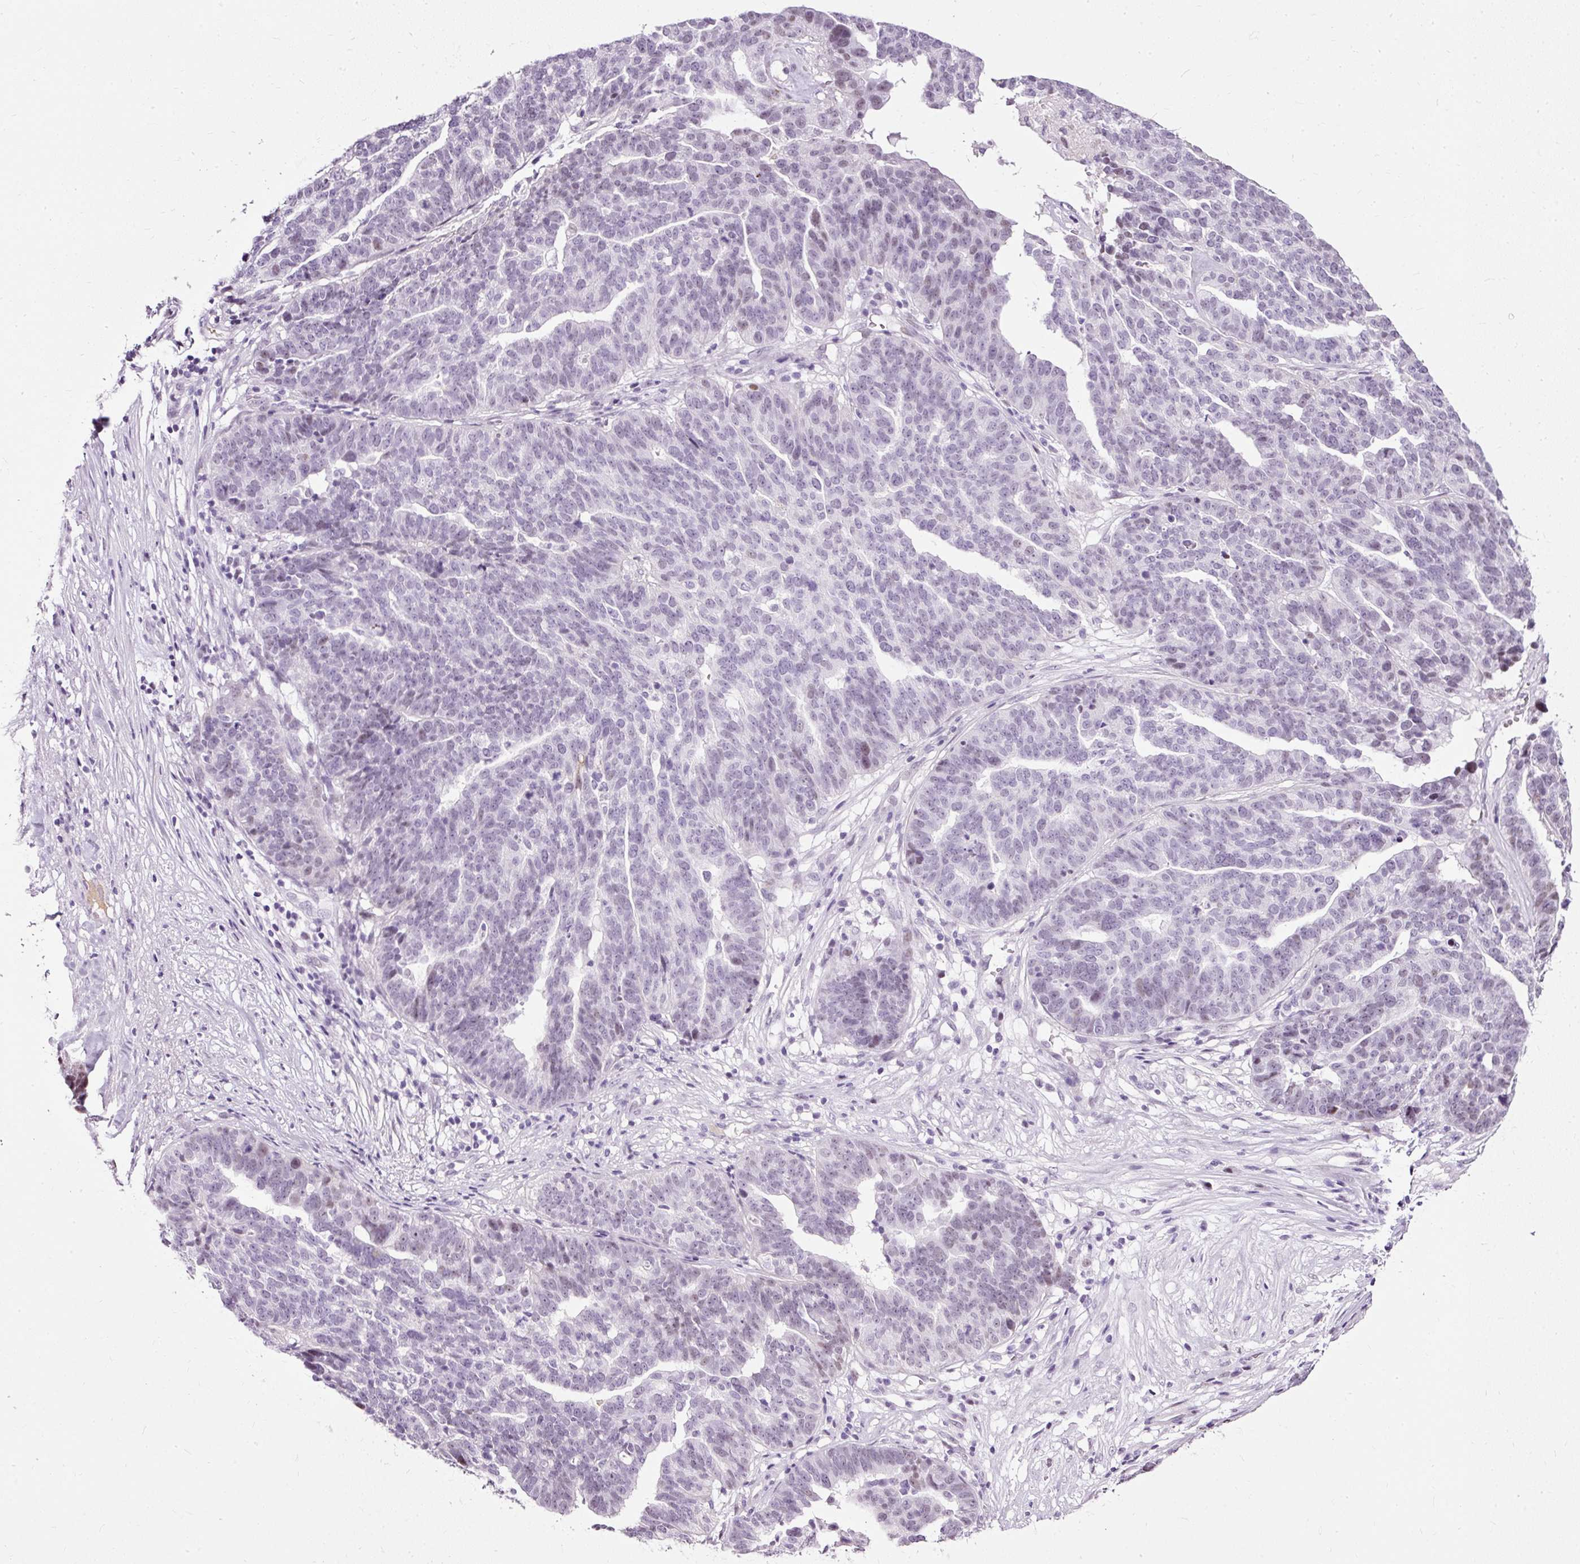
{"staining": {"intensity": "weak", "quantity": "25%-75%", "location": "nuclear"}, "tissue": "ovarian cancer", "cell_type": "Tumor cells", "image_type": "cancer", "snomed": [{"axis": "morphology", "description": "Cystadenocarcinoma, serous, NOS"}, {"axis": "topography", "description": "Ovary"}], "caption": "Ovarian cancer (serous cystadenocarcinoma) stained for a protein displays weak nuclear positivity in tumor cells. (brown staining indicates protein expression, while blue staining denotes nuclei).", "gene": "PDE6B", "patient": {"sex": "female", "age": 59}}